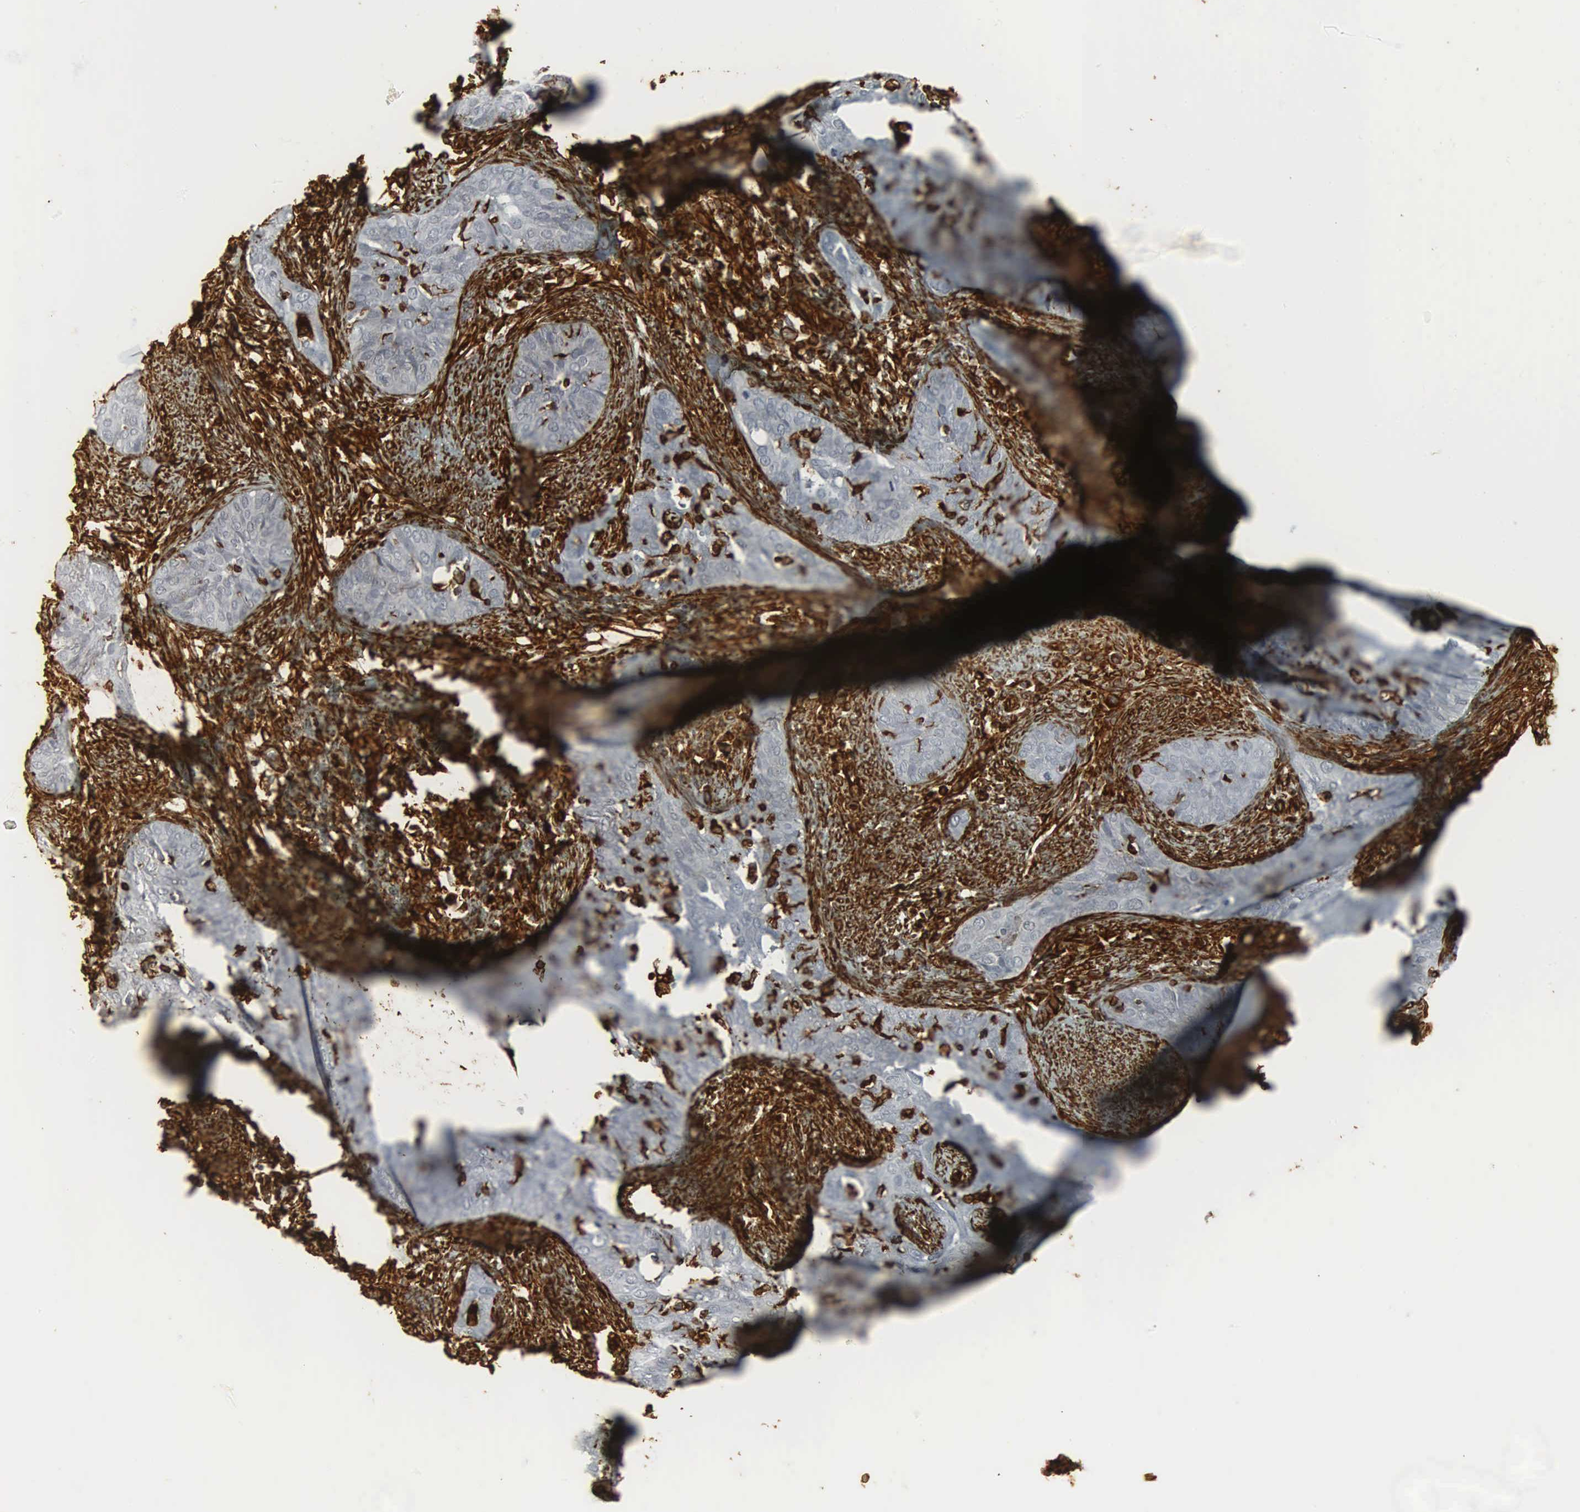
{"staining": {"intensity": "strong", "quantity": "<25%", "location": "cytoplasmic/membranous,nuclear"}, "tissue": "cervical cancer", "cell_type": "Tumor cells", "image_type": "cancer", "snomed": [{"axis": "morphology", "description": "Squamous cell carcinoma, NOS"}, {"axis": "topography", "description": "Cervix"}], "caption": "Strong cytoplasmic/membranous and nuclear protein positivity is seen in about <25% of tumor cells in squamous cell carcinoma (cervical).", "gene": "VIM", "patient": {"sex": "female", "age": 31}}